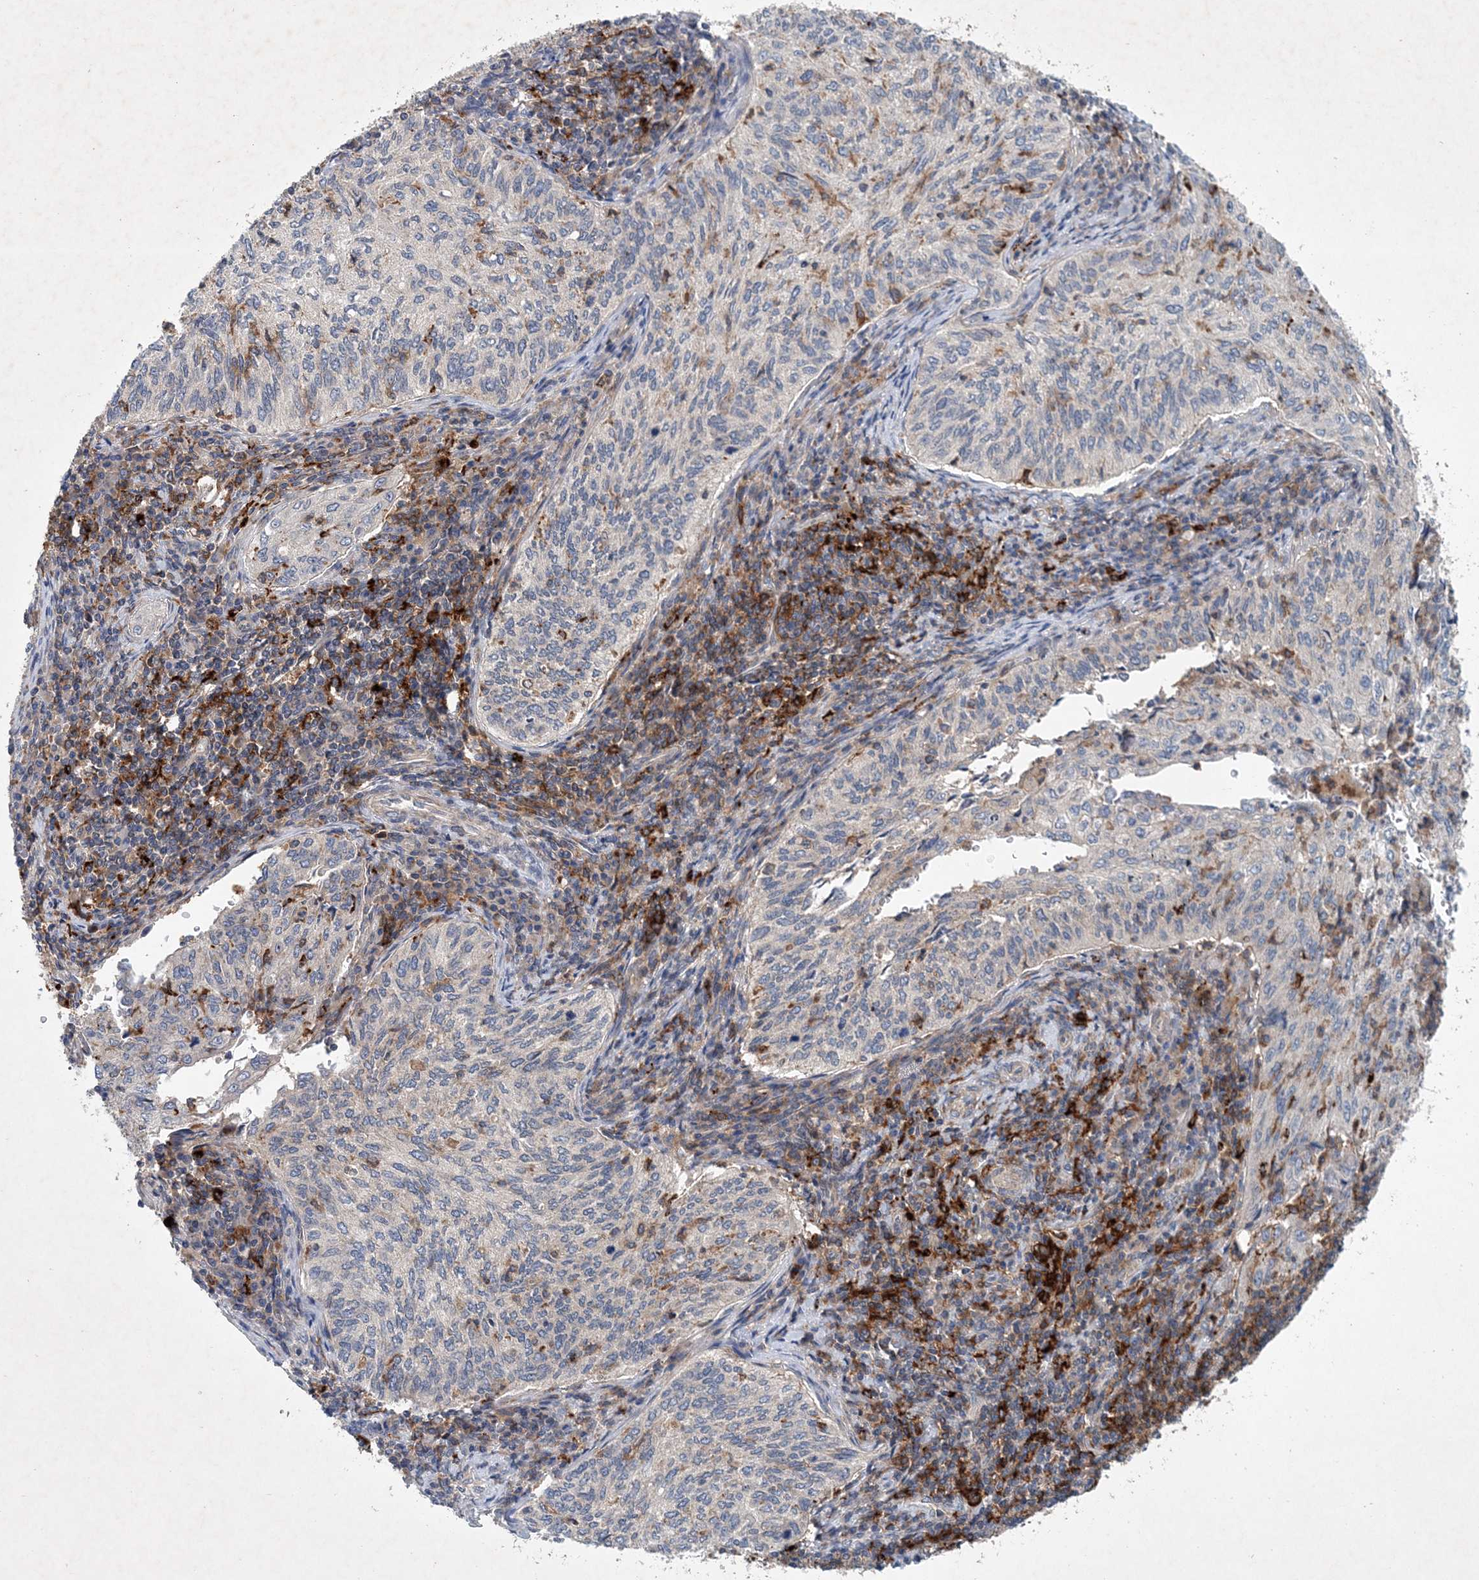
{"staining": {"intensity": "negative", "quantity": "none", "location": "none"}, "tissue": "cervical cancer", "cell_type": "Tumor cells", "image_type": "cancer", "snomed": [{"axis": "morphology", "description": "Squamous cell carcinoma, NOS"}, {"axis": "topography", "description": "Cervix"}], "caption": "Cervical cancer (squamous cell carcinoma) was stained to show a protein in brown. There is no significant expression in tumor cells.", "gene": "P2RY10", "patient": {"sex": "female", "age": 30}}